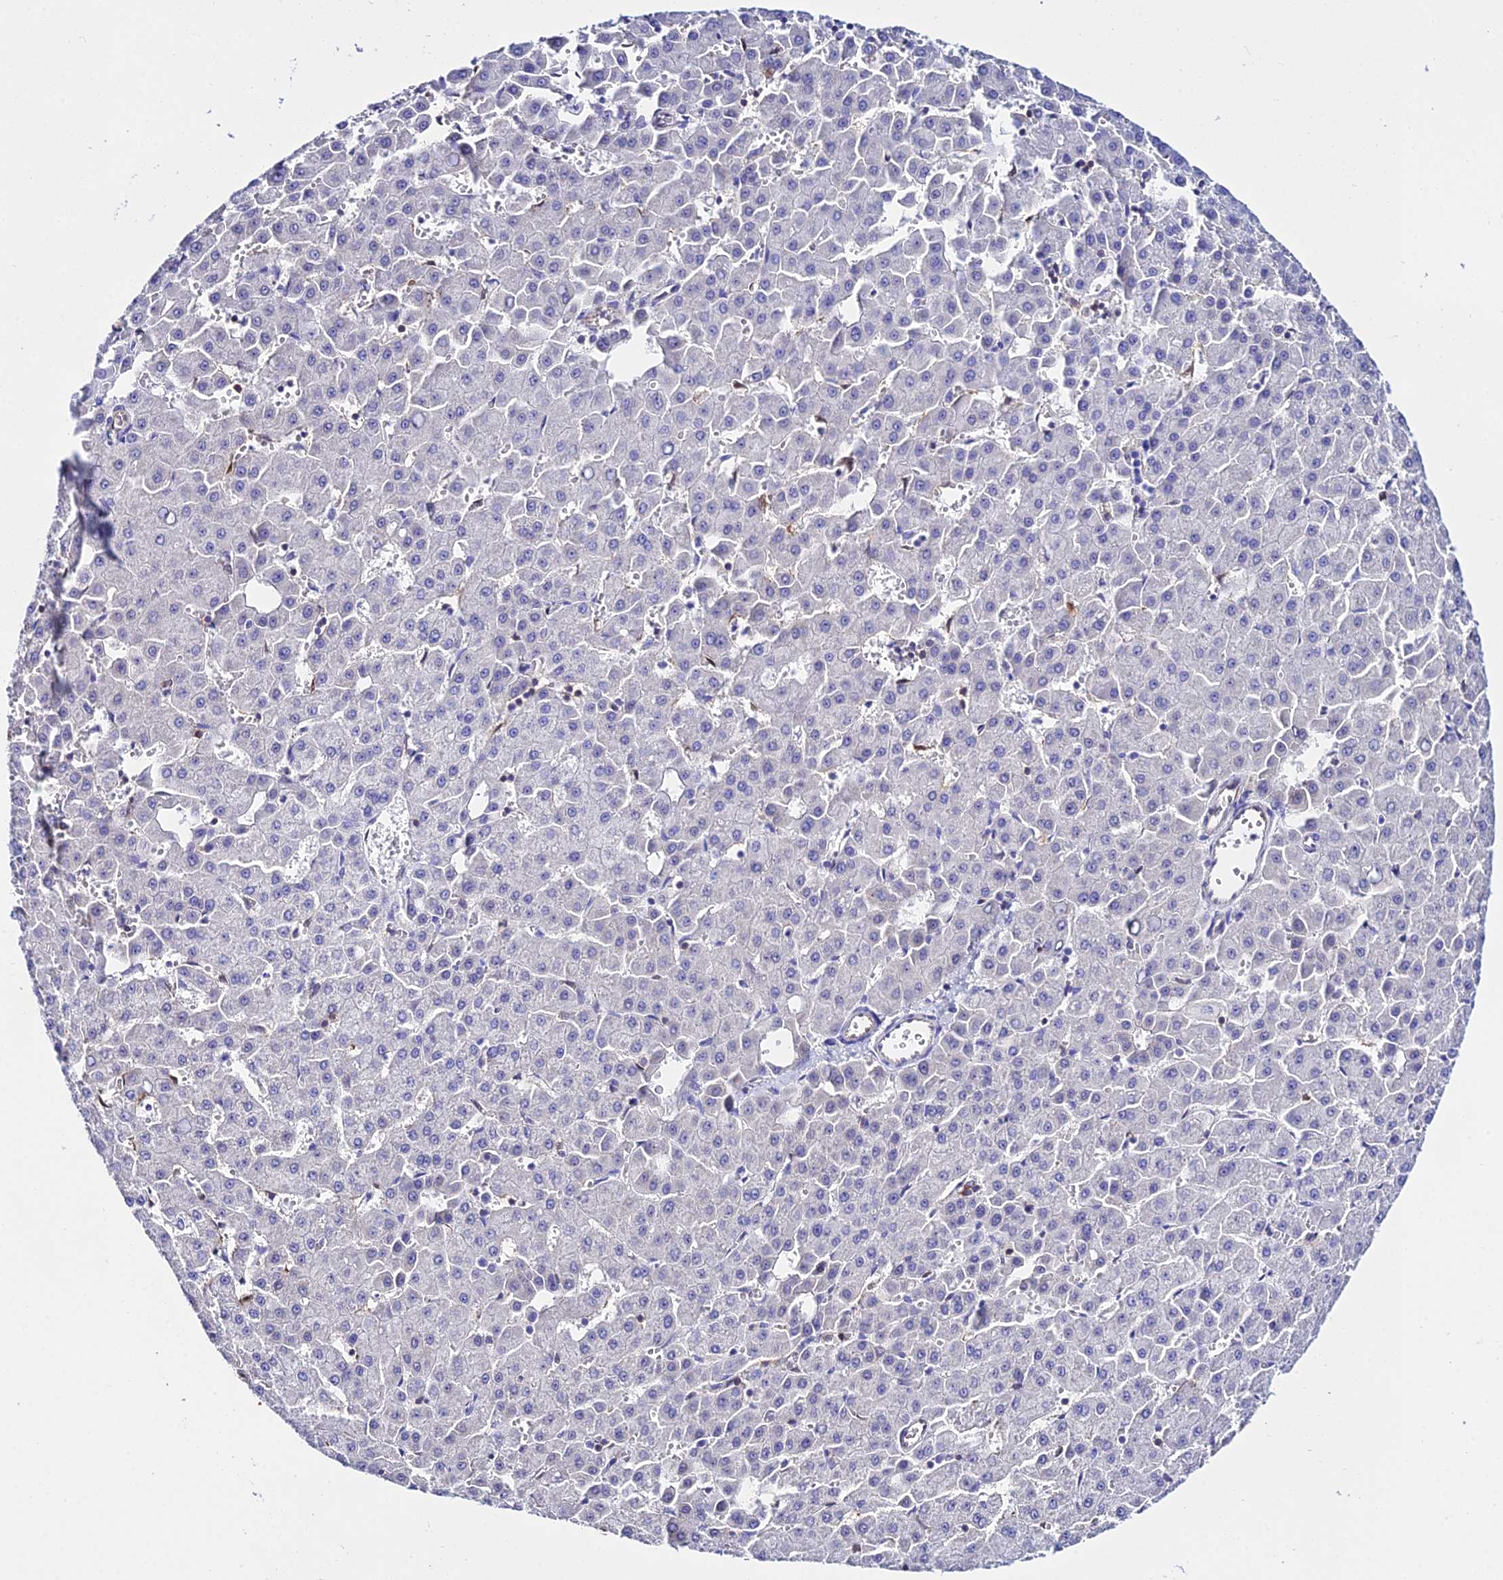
{"staining": {"intensity": "negative", "quantity": "none", "location": "none"}, "tissue": "liver cancer", "cell_type": "Tumor cells", "image_type": "cancer", "snomed": [{"axis": "morphology", "description": "Carcinoma, Hepatocellular, NOS"}, {"axis": "topography", "description": "Liver"}], "caption": "High magnification brightfield microscopy of liver hepatocellular carcinoma stained with DAB (brown) and counterstained with hematoxylin (blue): tumor cells show no significant expression.", "gene": "S100A16", "patient": {"sex": "male", "age": 47}}